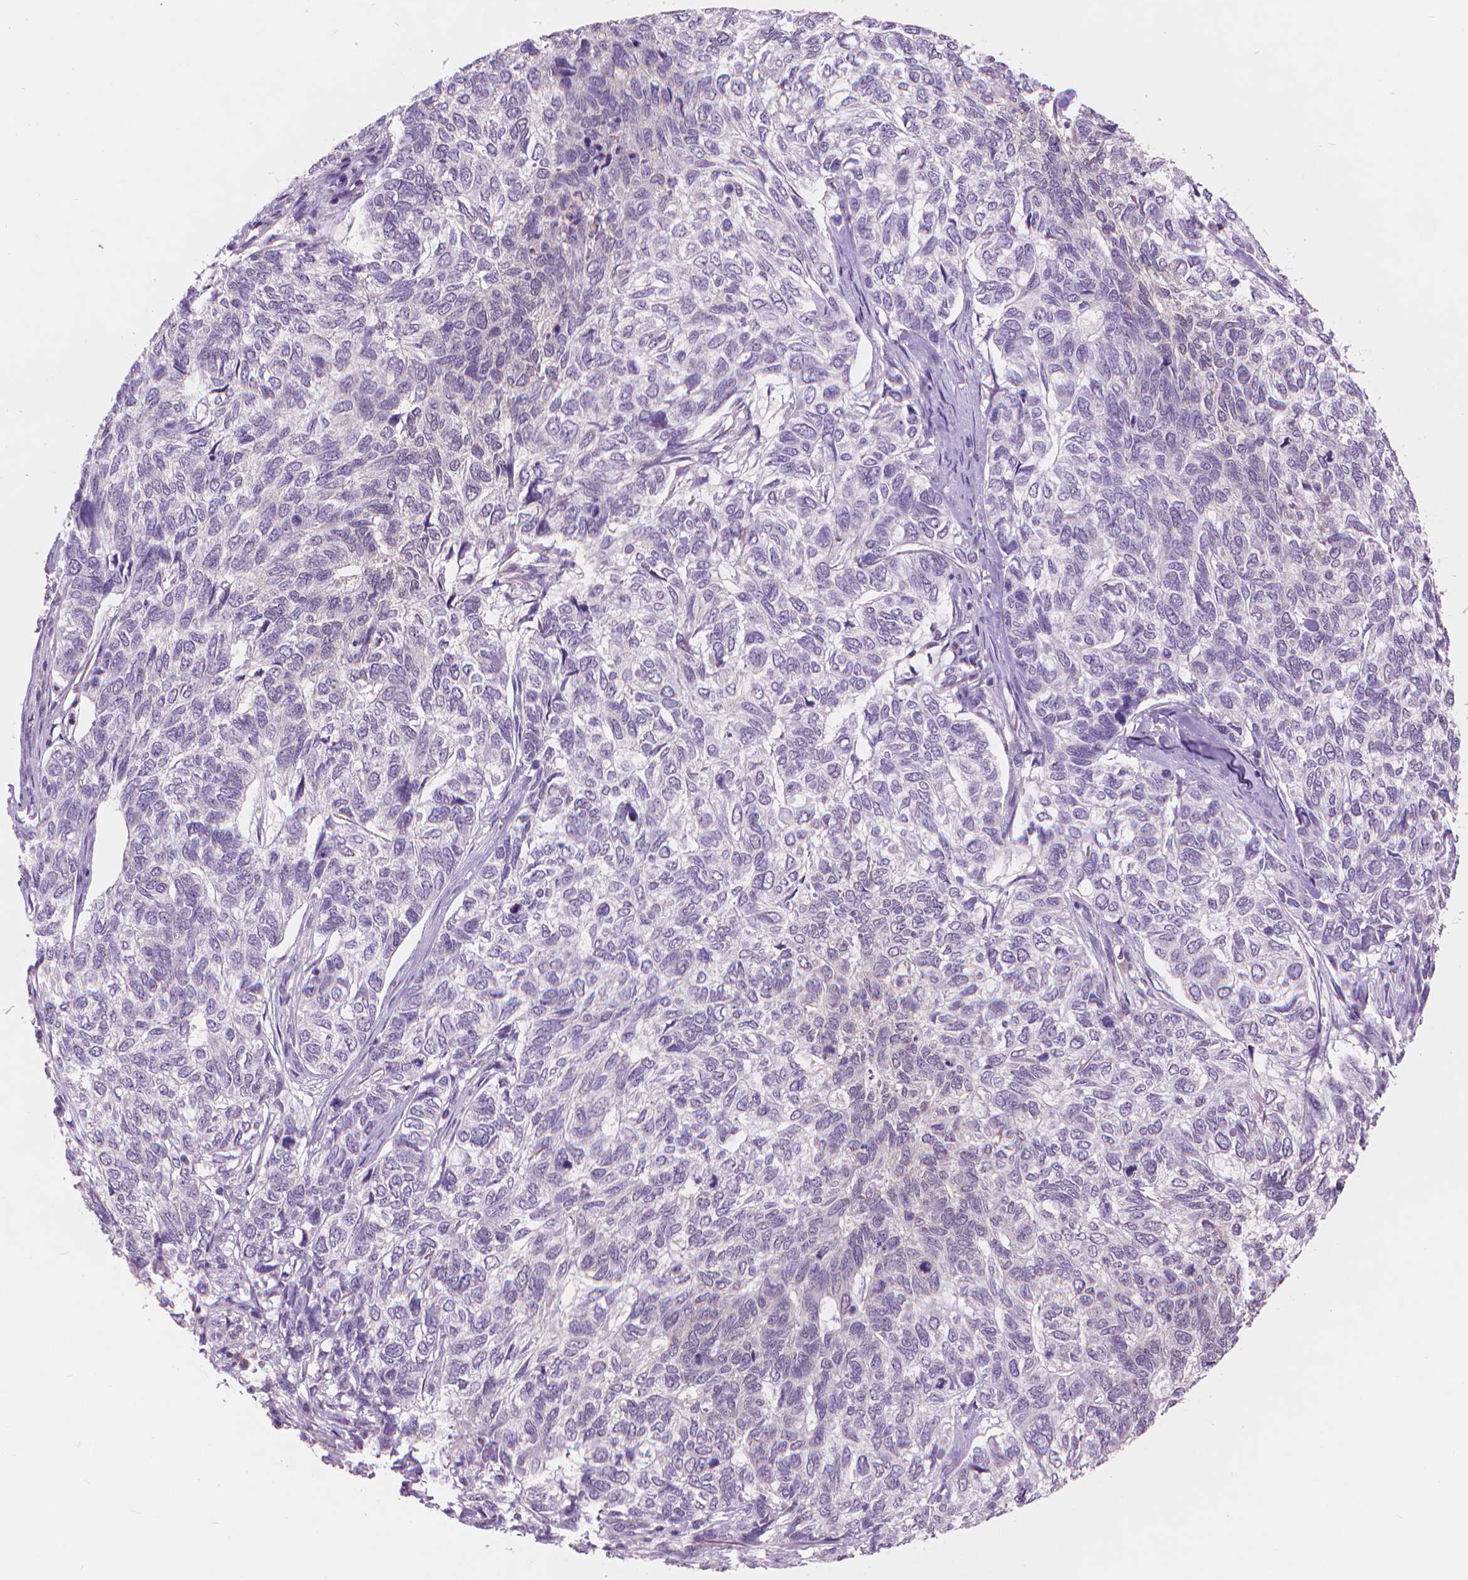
{"staining": {"intensity": "negative", "quantity": "none", "location": "none"}, "tissue": "skin cancer", "cell_type": "Tumor cells", "image_type": "cancer", "snomed": [{"axis": "morphology", "description": "Basal cell carcinoma"}, {"axis": "topography", "description": "Skin"}], "caption": "IHC image of neoplastic tissue: basal cell carcinoma (skin) stained with DAB (3,3'-diaminobenzidine) displays no significant protein positivity in tumor cells.", "gene": "ENO2", "patient": {"sex": "female", "age": 65}}